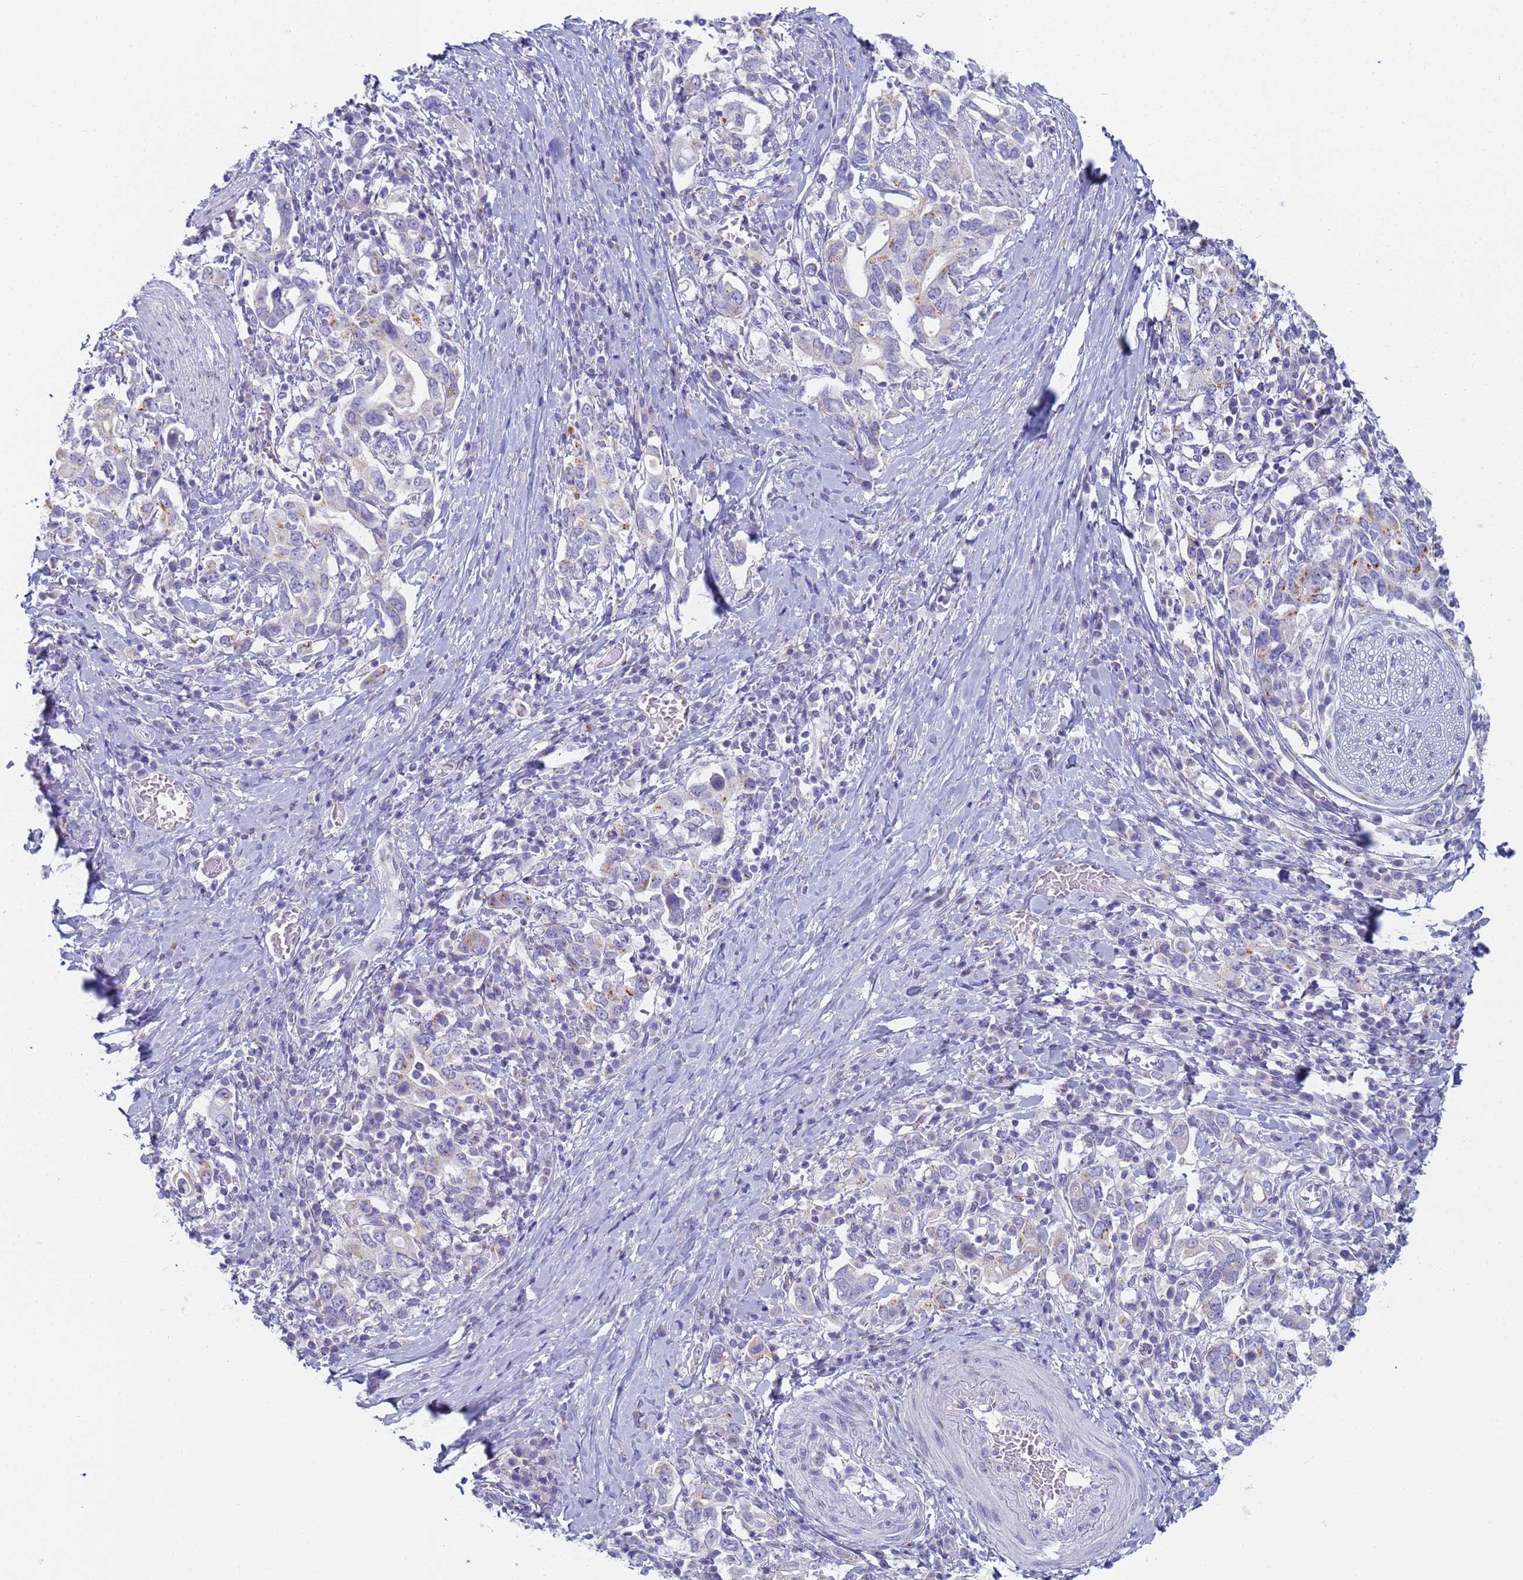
{"staining": {"intensity": "moderate", "quantity": "<25%", "location": "cytoplasmic/membranous"}, "tissue": "stomach cancer", "cell_type": "Tumor cells", "image_type": "cancer", "snomed": [{"axis": "morphology", "description": "Adenocarcinoma, NOS"}, {"axis": "topography", "description": "Stomach, upper"}, {"axis": "topography", "description": "Stomach"}], "caption": "Human adenocarcinoma (stomach) stained with a brown dye reveals moderate cytoplasmic/membranous positive staining in approximately <25% of tumor cells.", "gene": "CR1", "patient": {"sex": "male", "age": 62}}